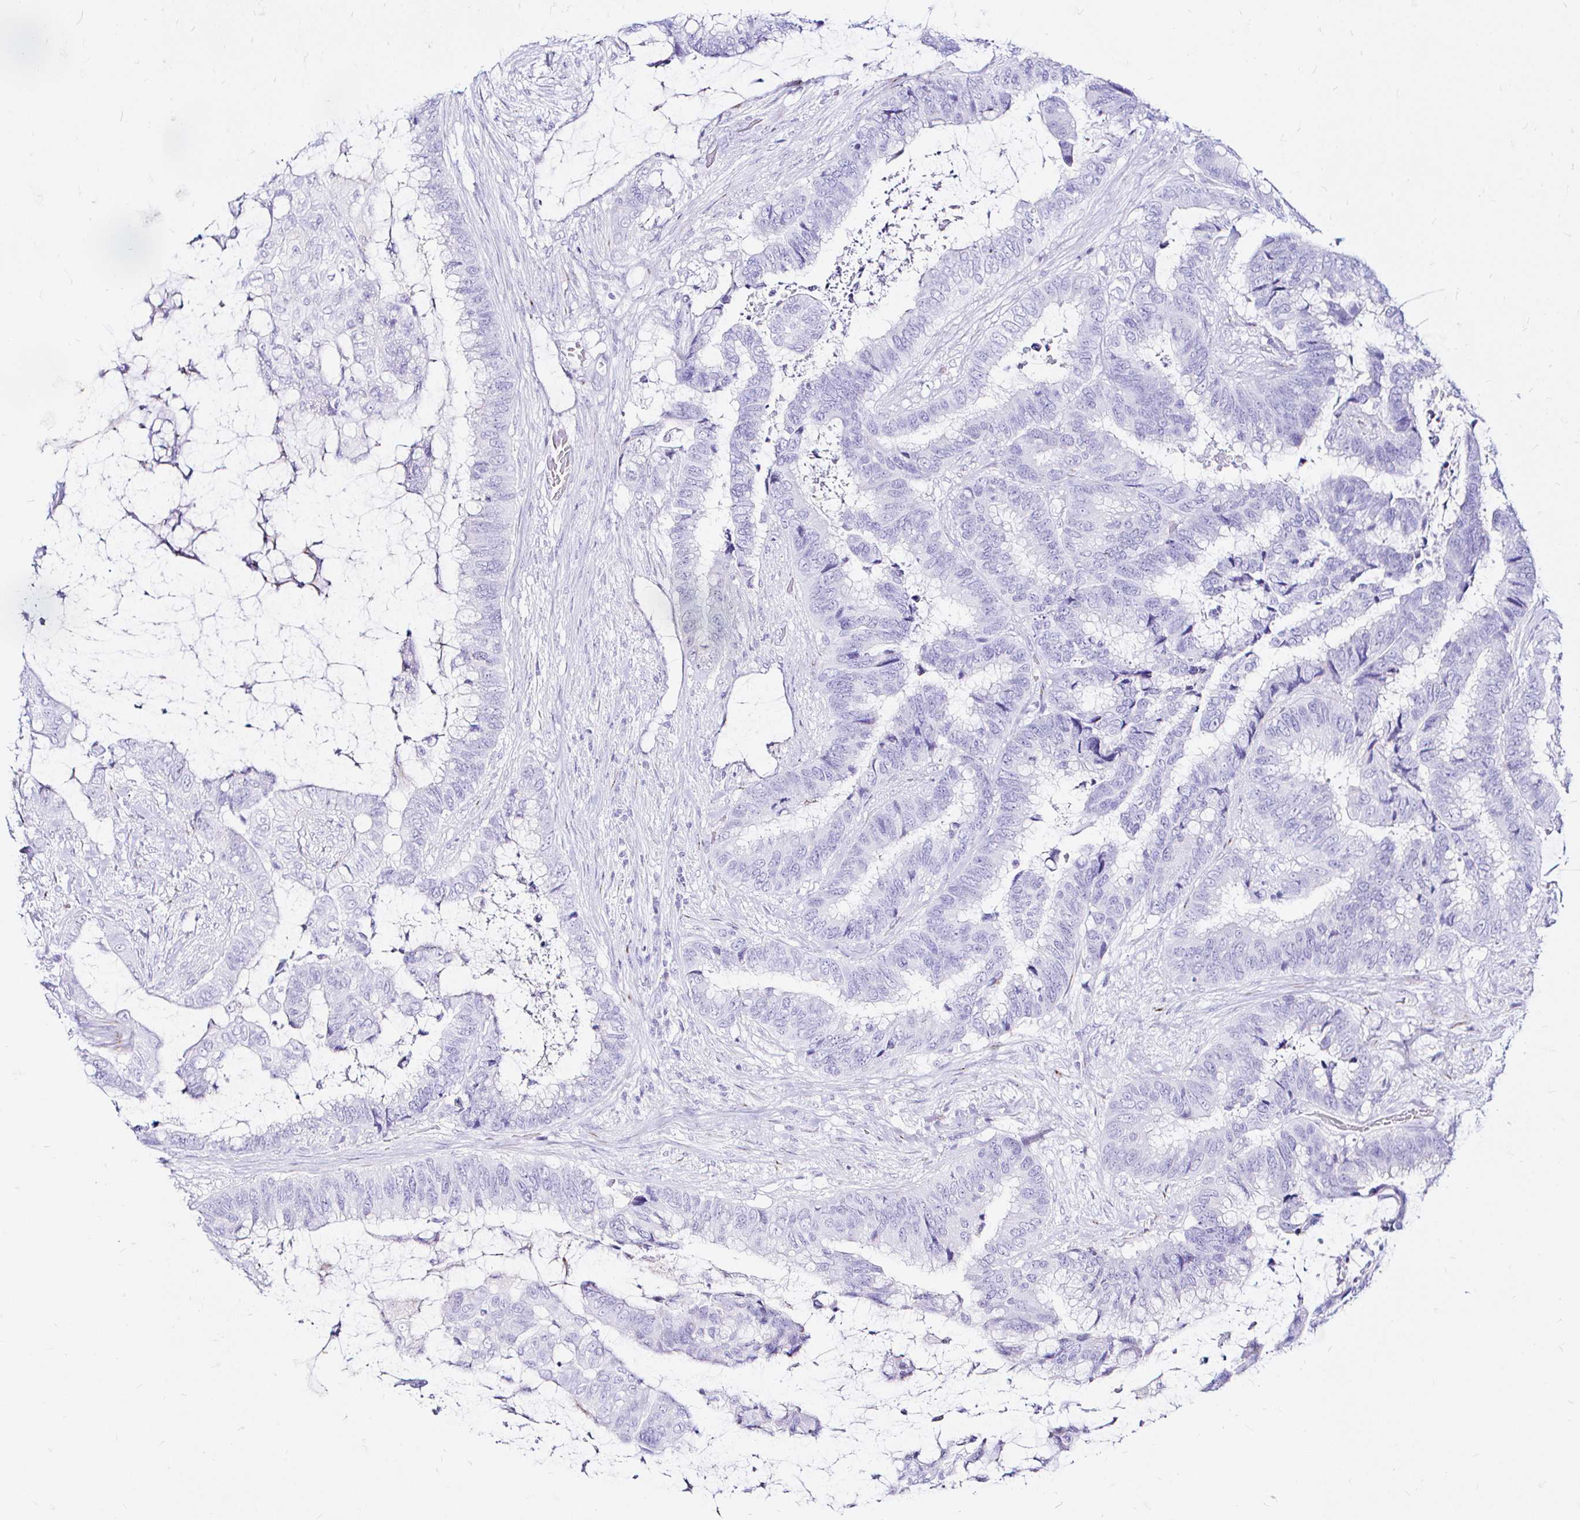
{"staining": {"intensity": "negative", "quantity": "none", "location": "none"}, "tissue": "colorectal cancer", "cell_type": "Tumor cells", "image_type": "cancer", "snomed": [{"axis": "morphology", "description": "Adenocarcinoma, NOS"}, {"axis": "topography", "description": "Rectum"}], "caption": "Tumor cells are negative for brown protein staining in colorectal adenocarcinoma.", "gene": "ZNF432", "patient": {"sex": "female", "age": 59}}